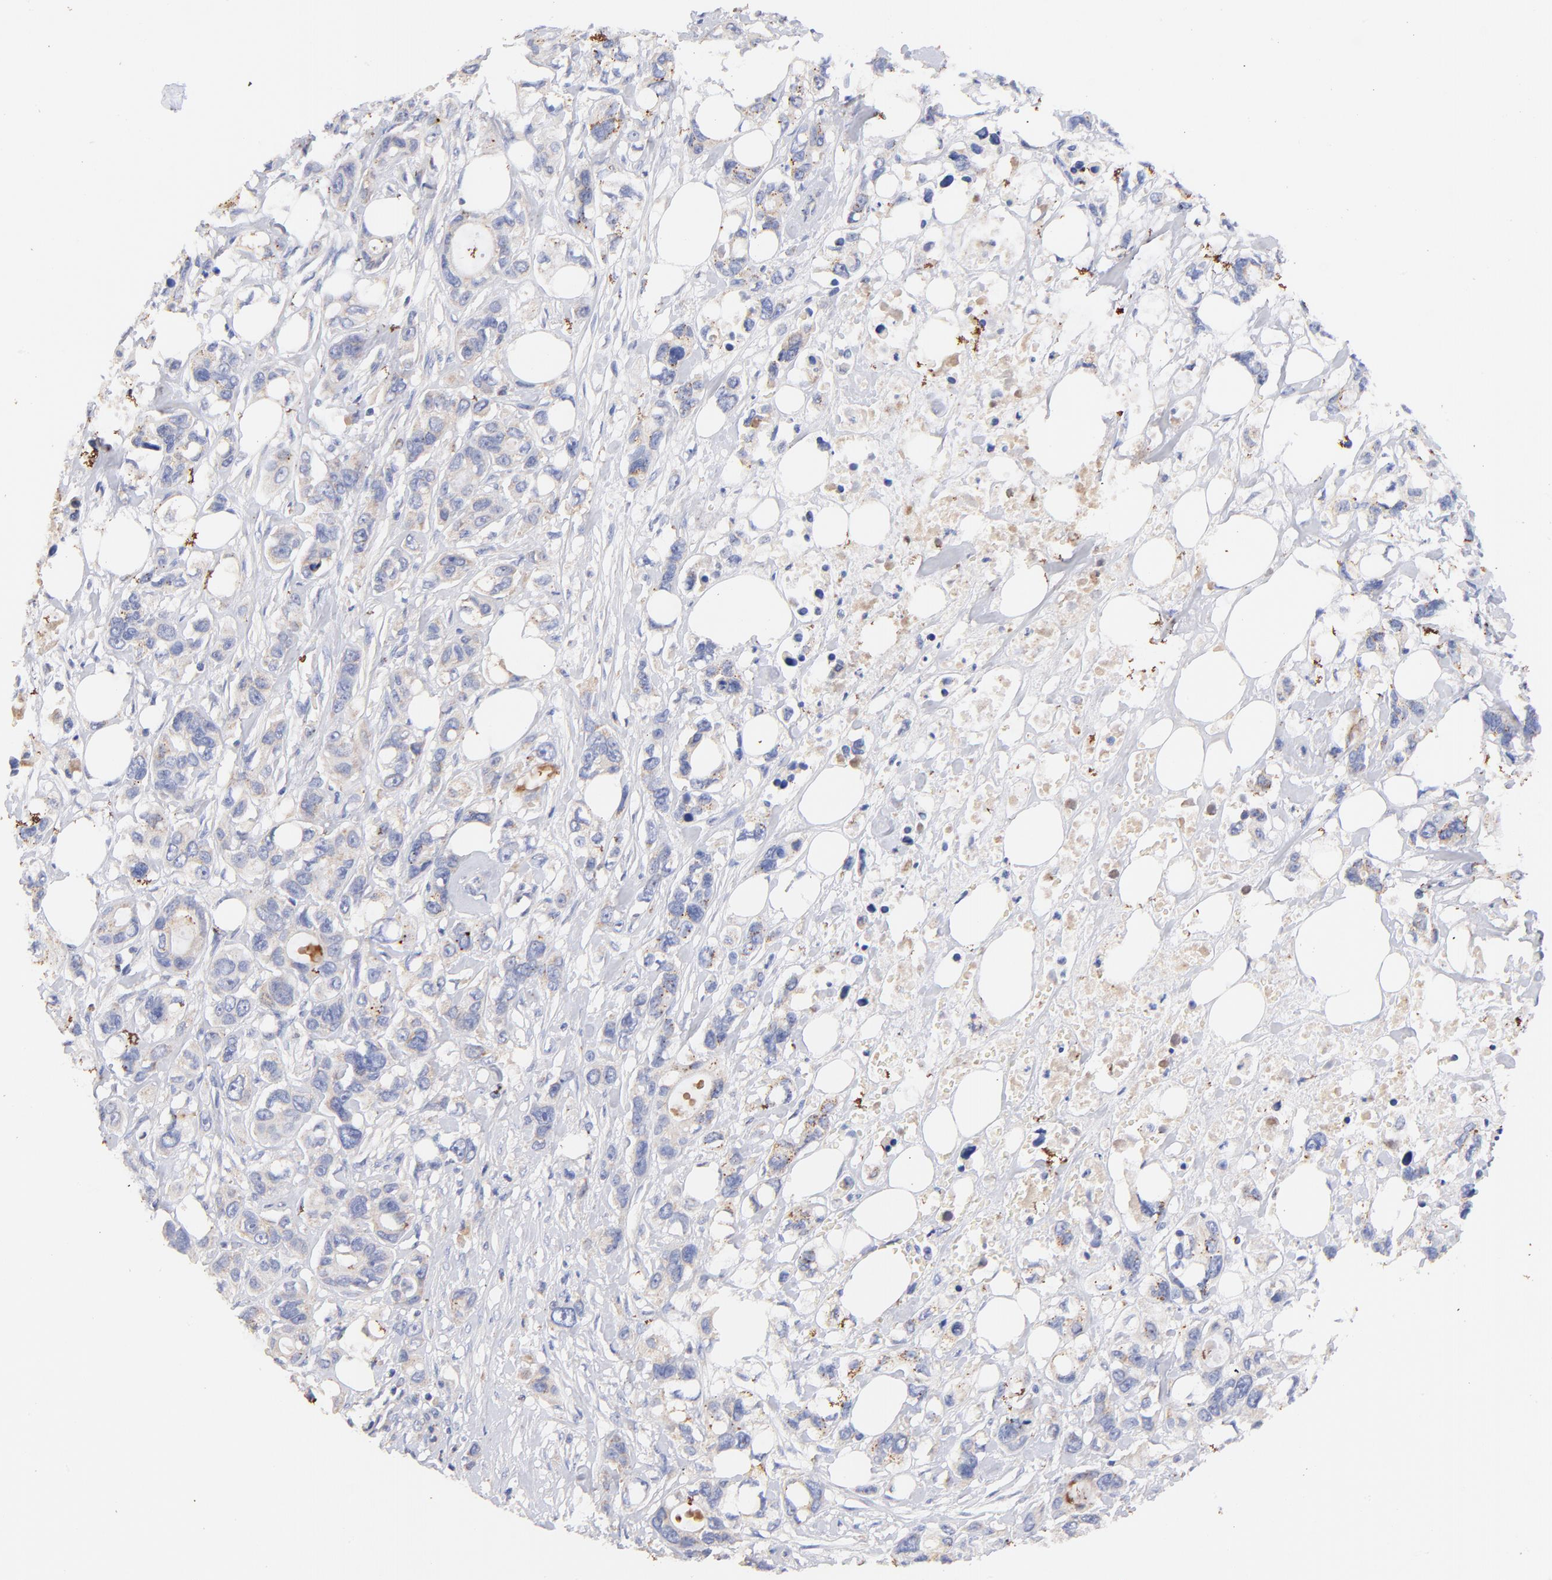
{"staining": {"intensity": "weak", "quantity": "25%-75%", "location": "cytoplasmic/membranous"}, "tissue": "stomach cancer", "cell_type": "Tumor cells", "image_type": "cancer", "snomed": [{"axis": "morphology", "description": "Adenocarcinoma, NOS"}, {"axis": "topography", "description": "Stomach, upper"}], "caption": "Immunohistochemistry staining of adenocarcinoma (stomach), which reveals low levels of weak cytoplasmic/membranous staining in about 25%-75% of tumor cells indicating weak cytoplasmic/membranous protein positivity. The staining was performed using DAB (3,3'-diaminobenzidine) (brown) for protein detection and nuclei were counterstained in hematoxylin (blue).", "gene": "IGLV7-43", "patient": {"sex": "male", "age": 47}}